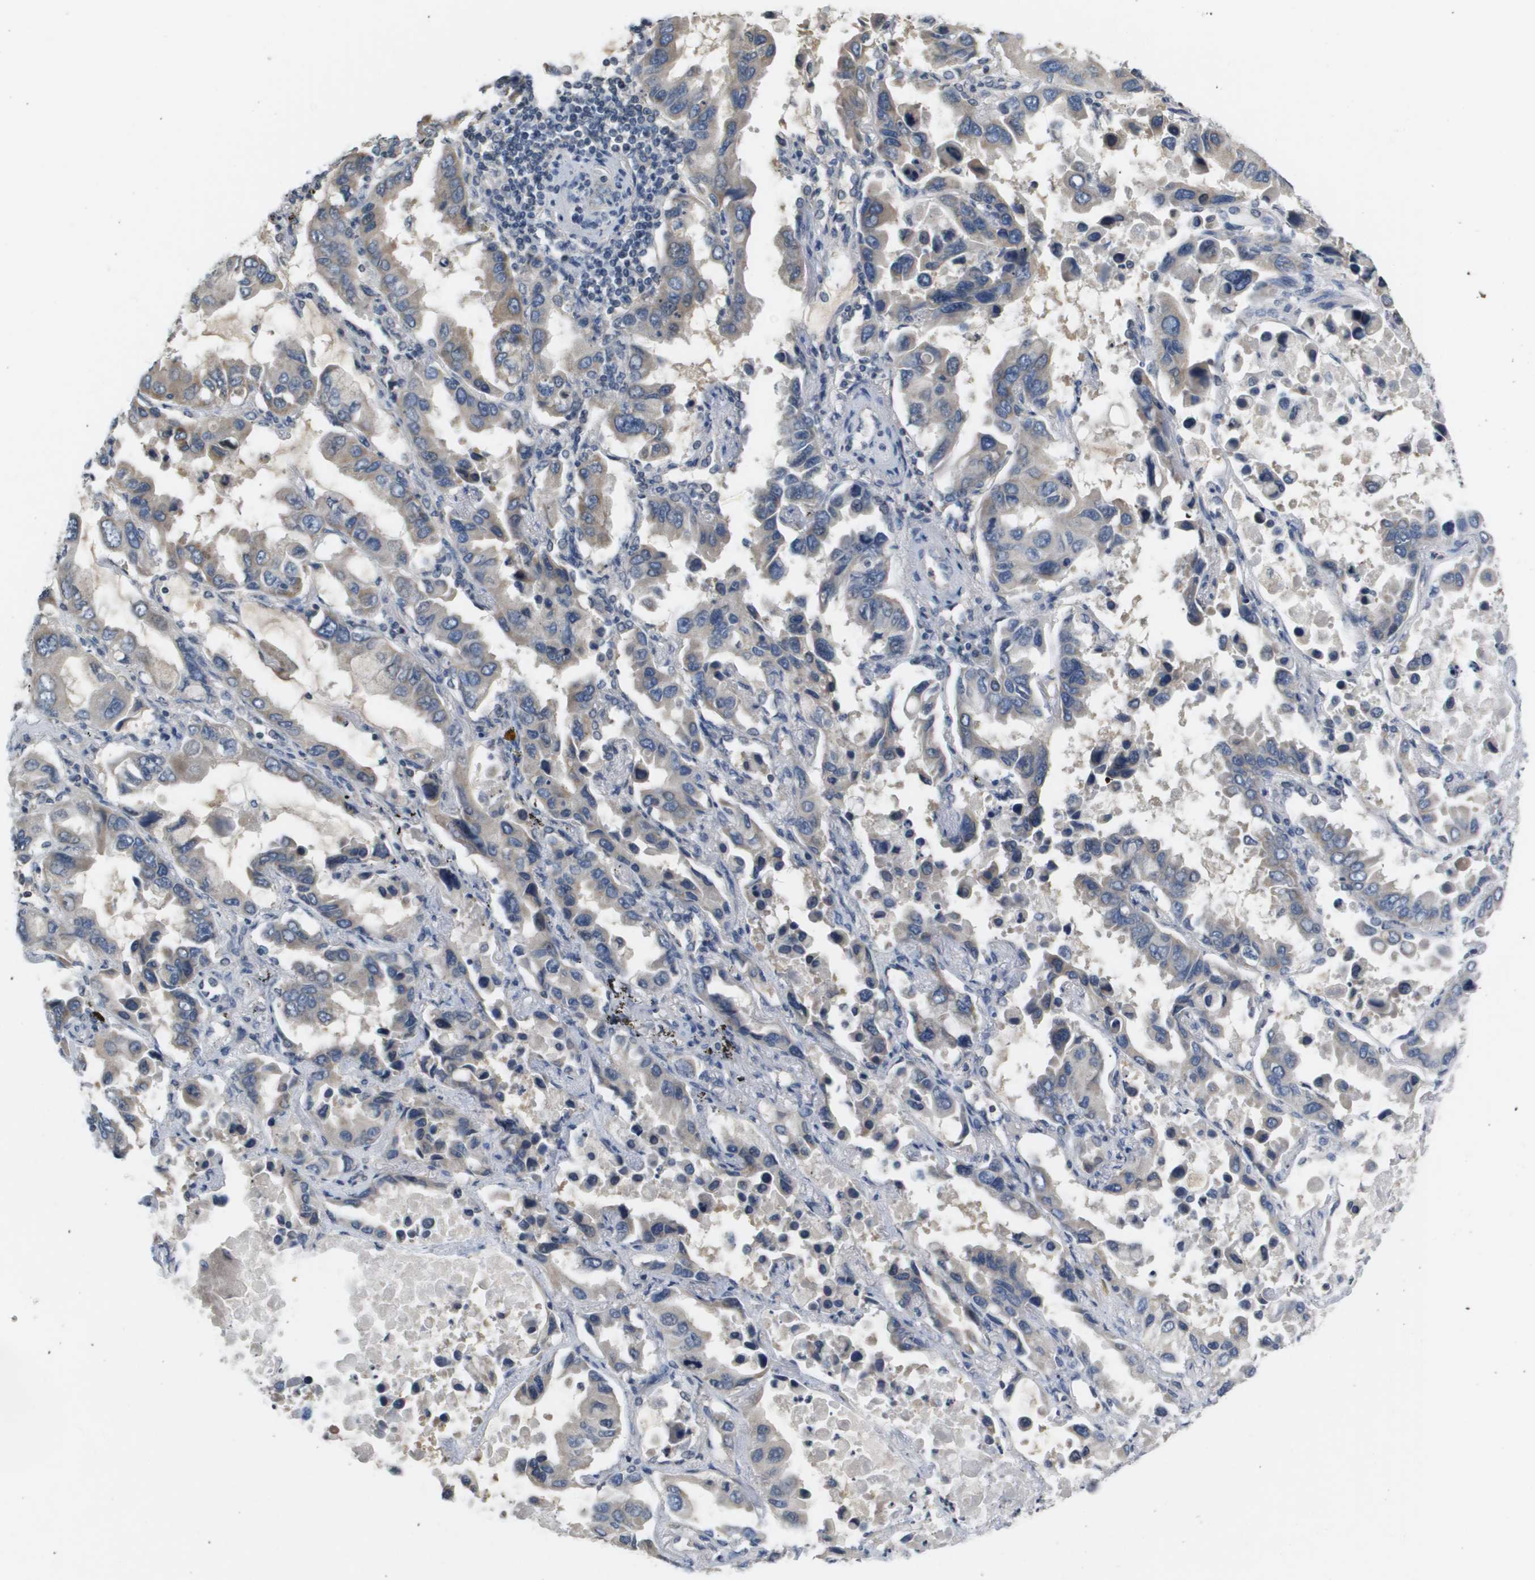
{"staining": {"intensity": "weak", "quantity": "25%-75%", "location": "cytoplasmic/membranous"}, "tissue": "lung cancer", "cell_type": "Tumor cells", "image_type": "cancer", "snomed": [{"axis": "morphology", "description": "Adenocarcinoma, NOS"}, {"axis": "topography", "description": "Lung"}], "caption": "Immunohistochemistry (IHC) image of neoplastic tissue: lung cancer (adenocarcinoma) stained using immunohistochemistry demonstrates low levels of weak protein expression localized specifically in the cytoplasmic/membranous of tumor cells, appearing as a cytoplasmic/membranous brown color.", "gene": "CAPN11", "patient": {"sex": "male", "age": 64}}